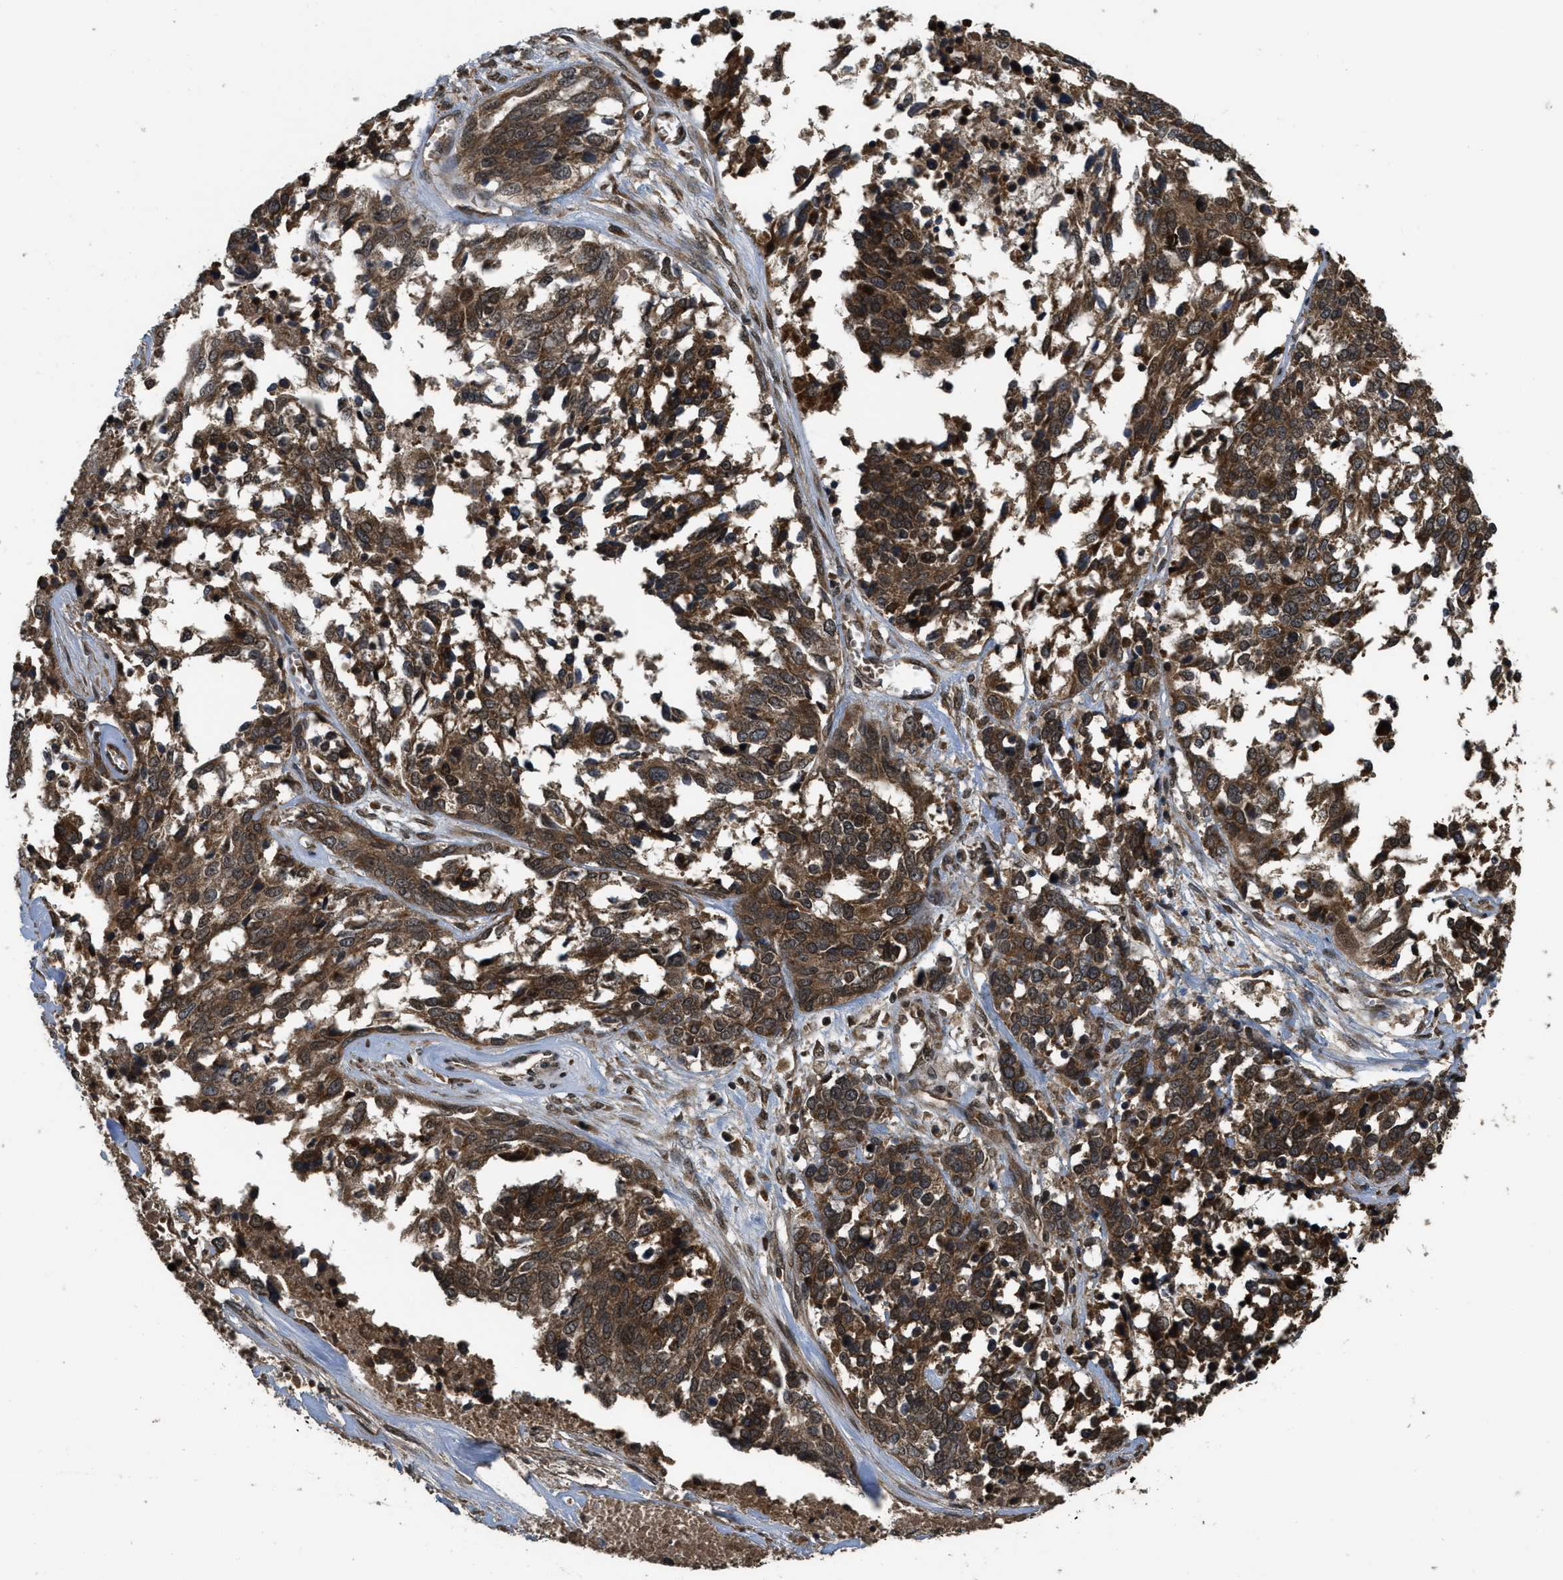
{"staining": {"intensity": "moderate", "quantity": ">75%", "location": "cytoplasmic/membranous"}, "tissue": "ovarian cancer", "cell_type": "Tumor cells", "image_type": "cancer", "snomed": [{"axis": "morphology", "description": "Cystadenocarcinoma, serous, NOS"}, {"axis": "topography", "description": "Ovary"}], "caption": "Protein staining shows moderate cytoplasmic/membranous staining in about >75% of tumor cells in serous cystadenocarcinoma (ovarian).", "gene": "SPTLC1", "patient": {"sex": "female", "age": 44}}